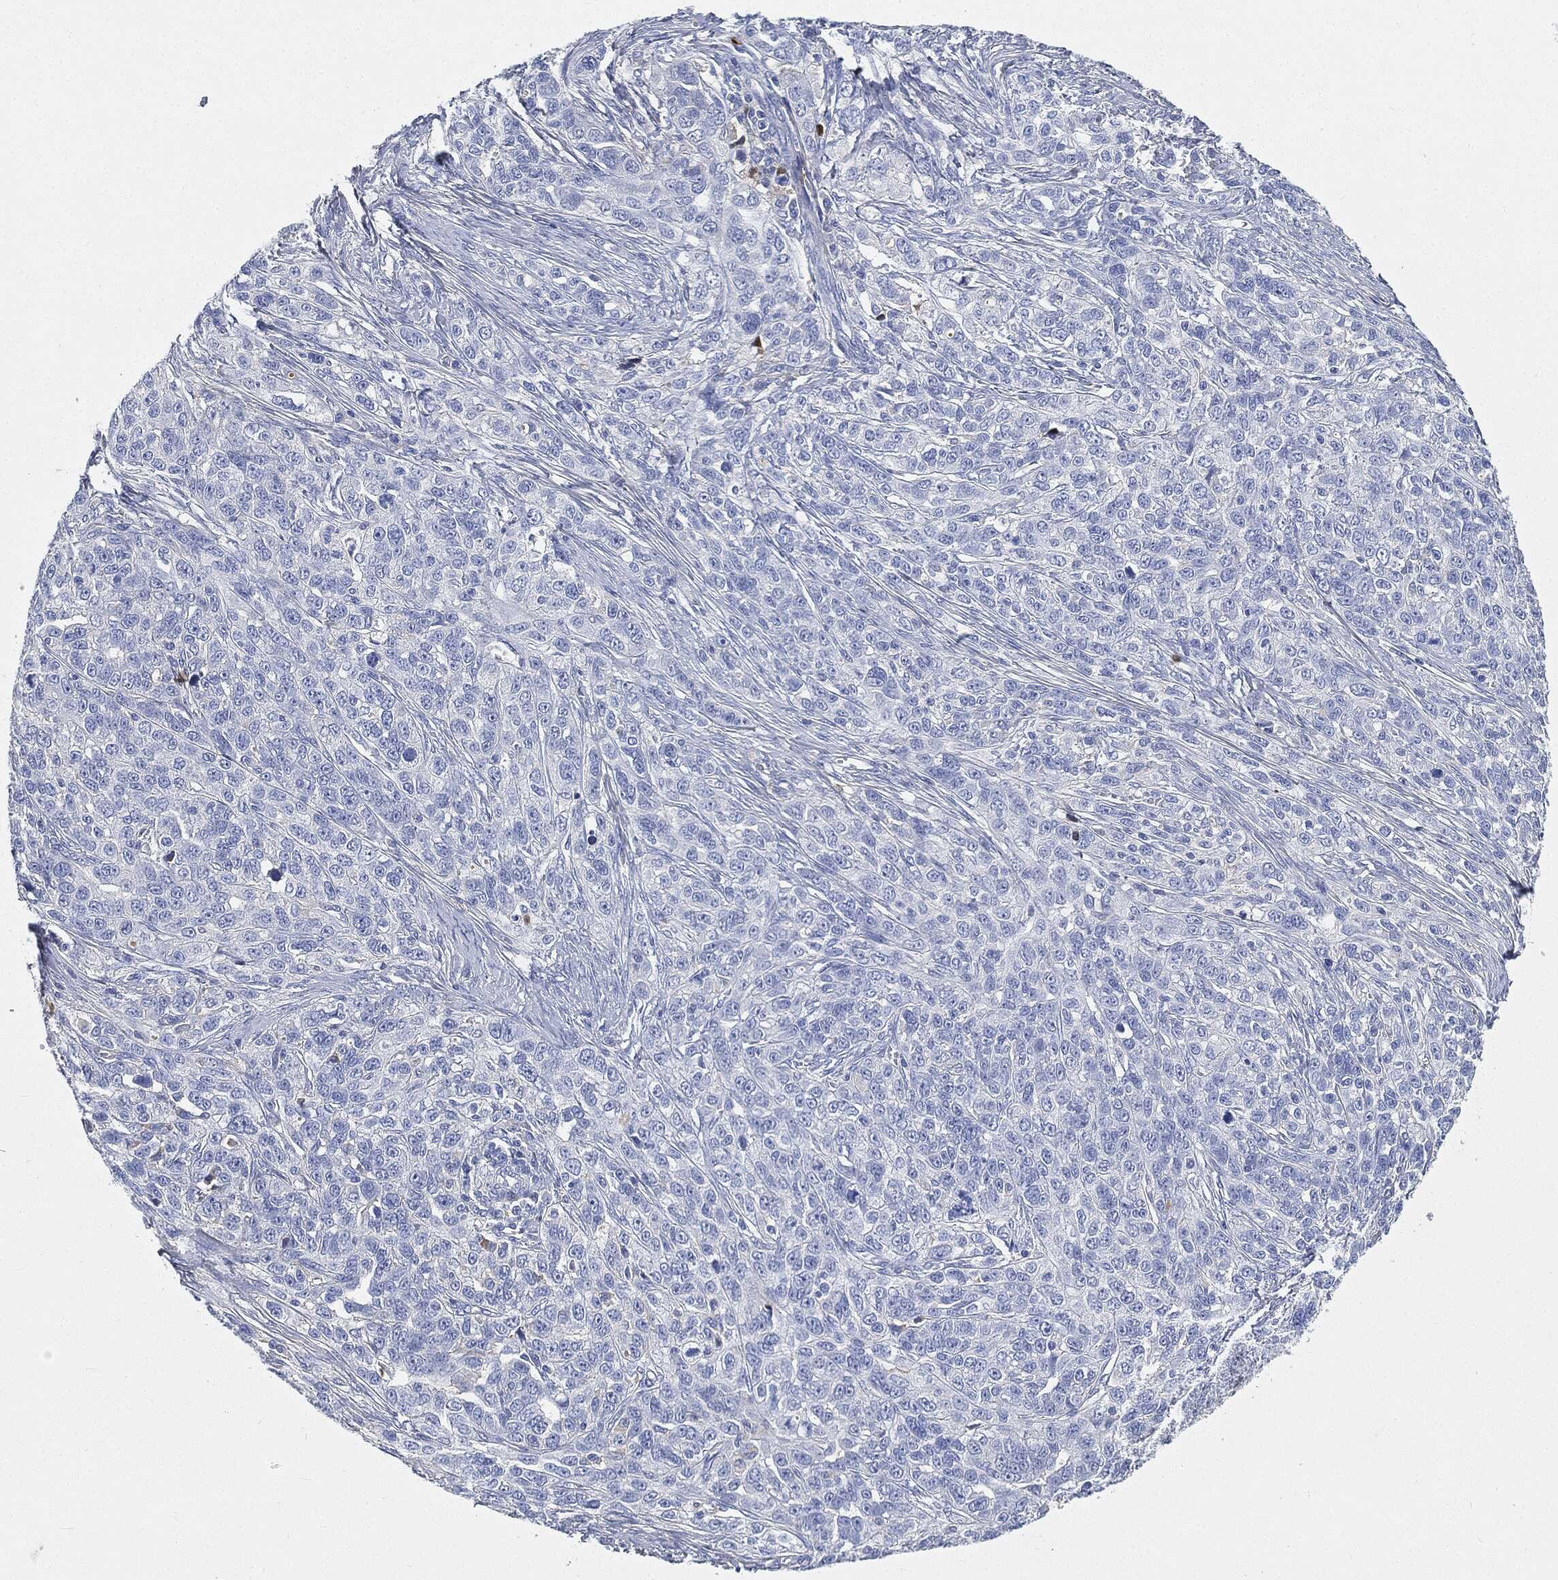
{"staining": {"intensity": "weak", "quantity": "<25%", "location": "cytoplasmic/membranous"}, "tissue": "ovarian cancer", "cell_type": "Tumor cells", "image_type": "cancer", "snomed": [{"axis": "morphology", "description": "Cystadenocarcinoma, serous, NOS"}, {"axis": "topography", "description": "Ovary"}], "caption": "High power microscopy photomicrograph of an immunohistochemistry (IHC) micrograph of ovarian cancer (serous cystadenocarcinoma), revealing no significant staining in tumor cells.", "gene": "IGLV6-57", "patient": {"sex": "female", "age": 71}}